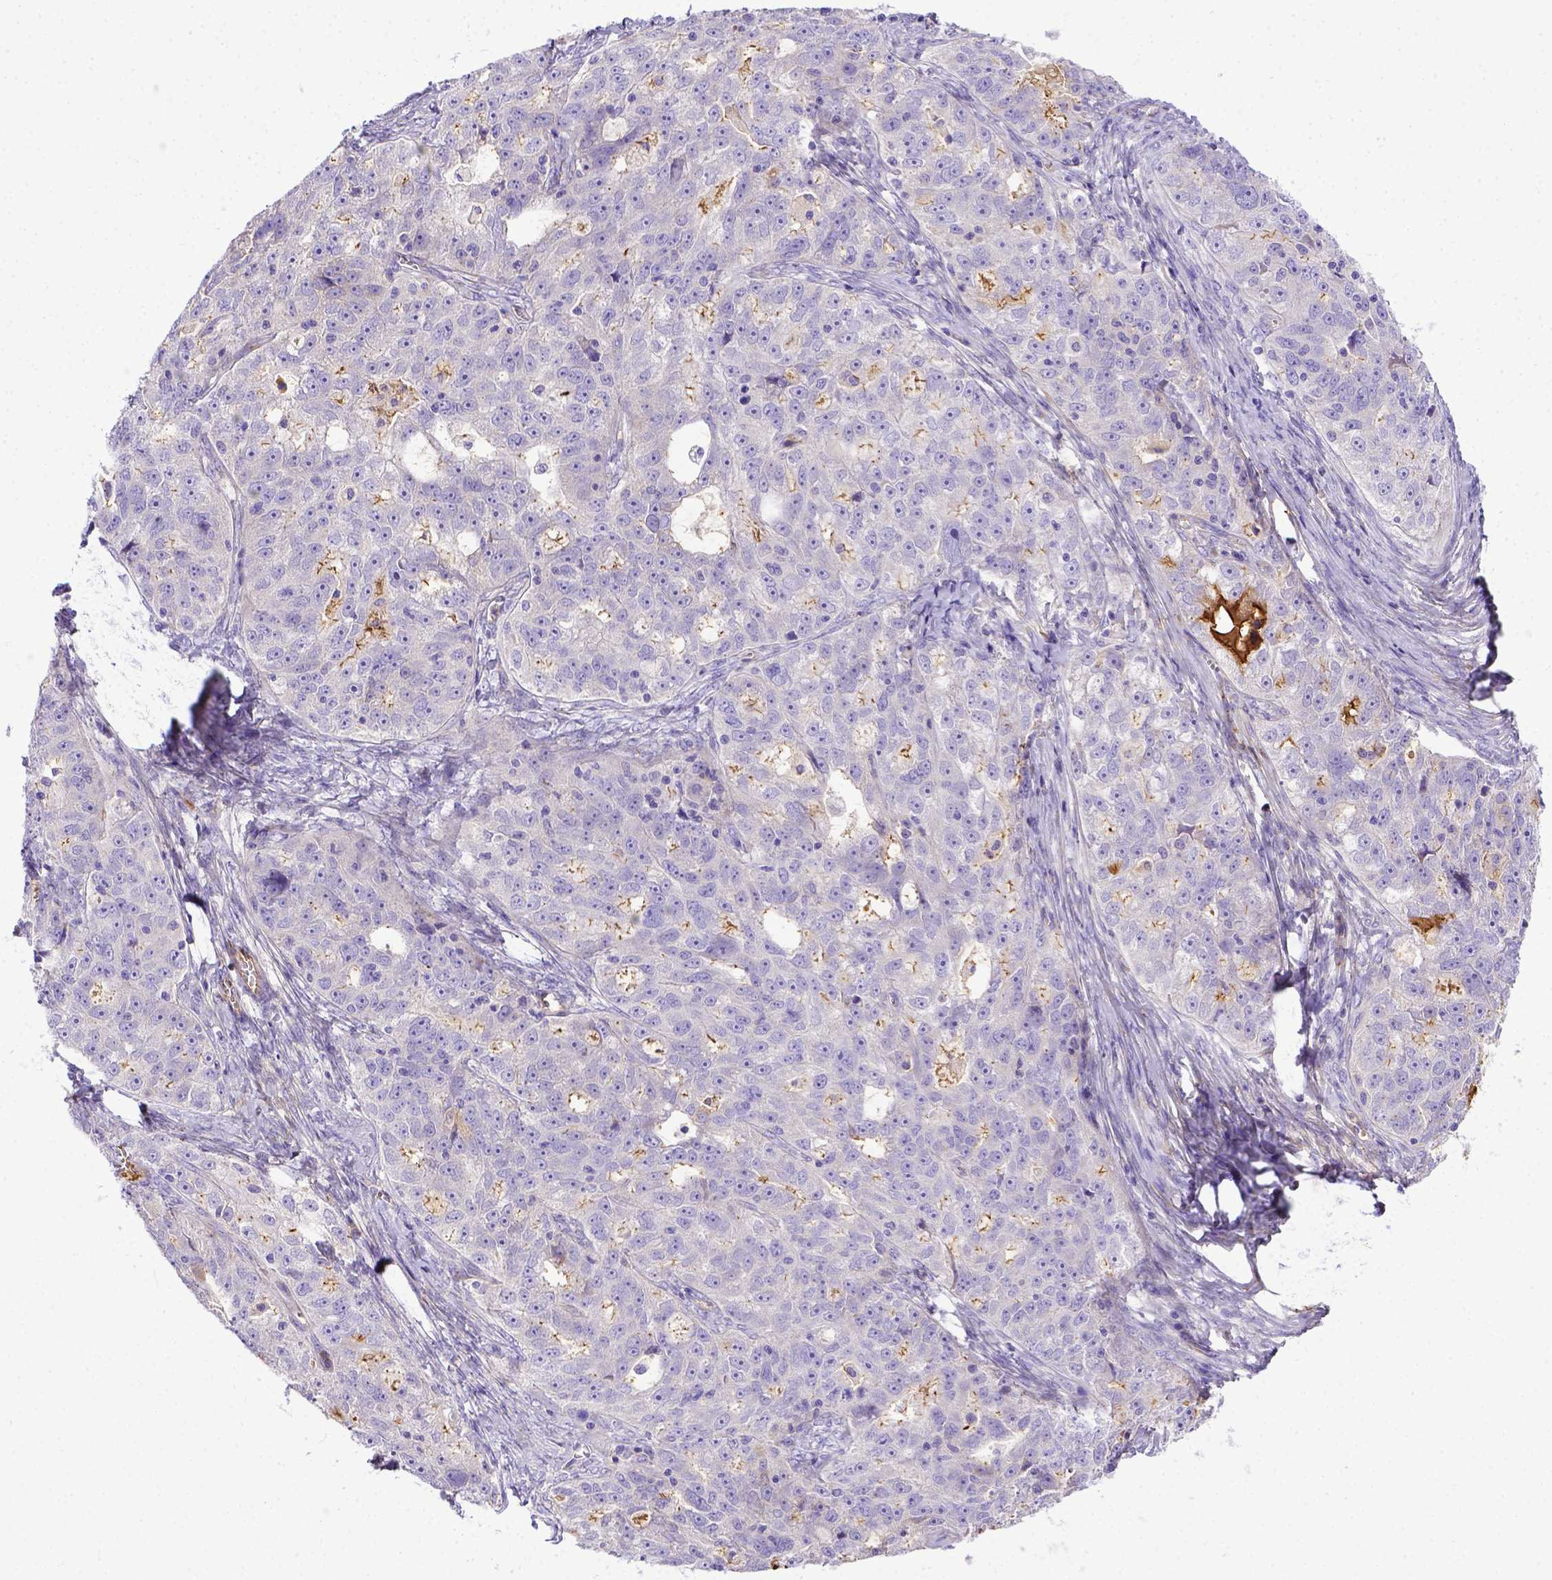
{"staining": {"intensity": "negative", "quantity": "none", "location": "none"}, "tissue": "ovarian cancer", "cell_type": "Tumor cells", "image_type": "cancer", "snomed": [{"axis": "morphology", "description": "Cystadenocarcinoma, serous, NOS"}, {"axis": "topography", "description": "Ovary"}], "caption": "An immunohistochemistry micrograph of ovarian cancer is shown. There is no staining in tumor cells of ovarian cancer.", "gene": "CFAP300", "patient": {"sex": "female", "age": 51}}